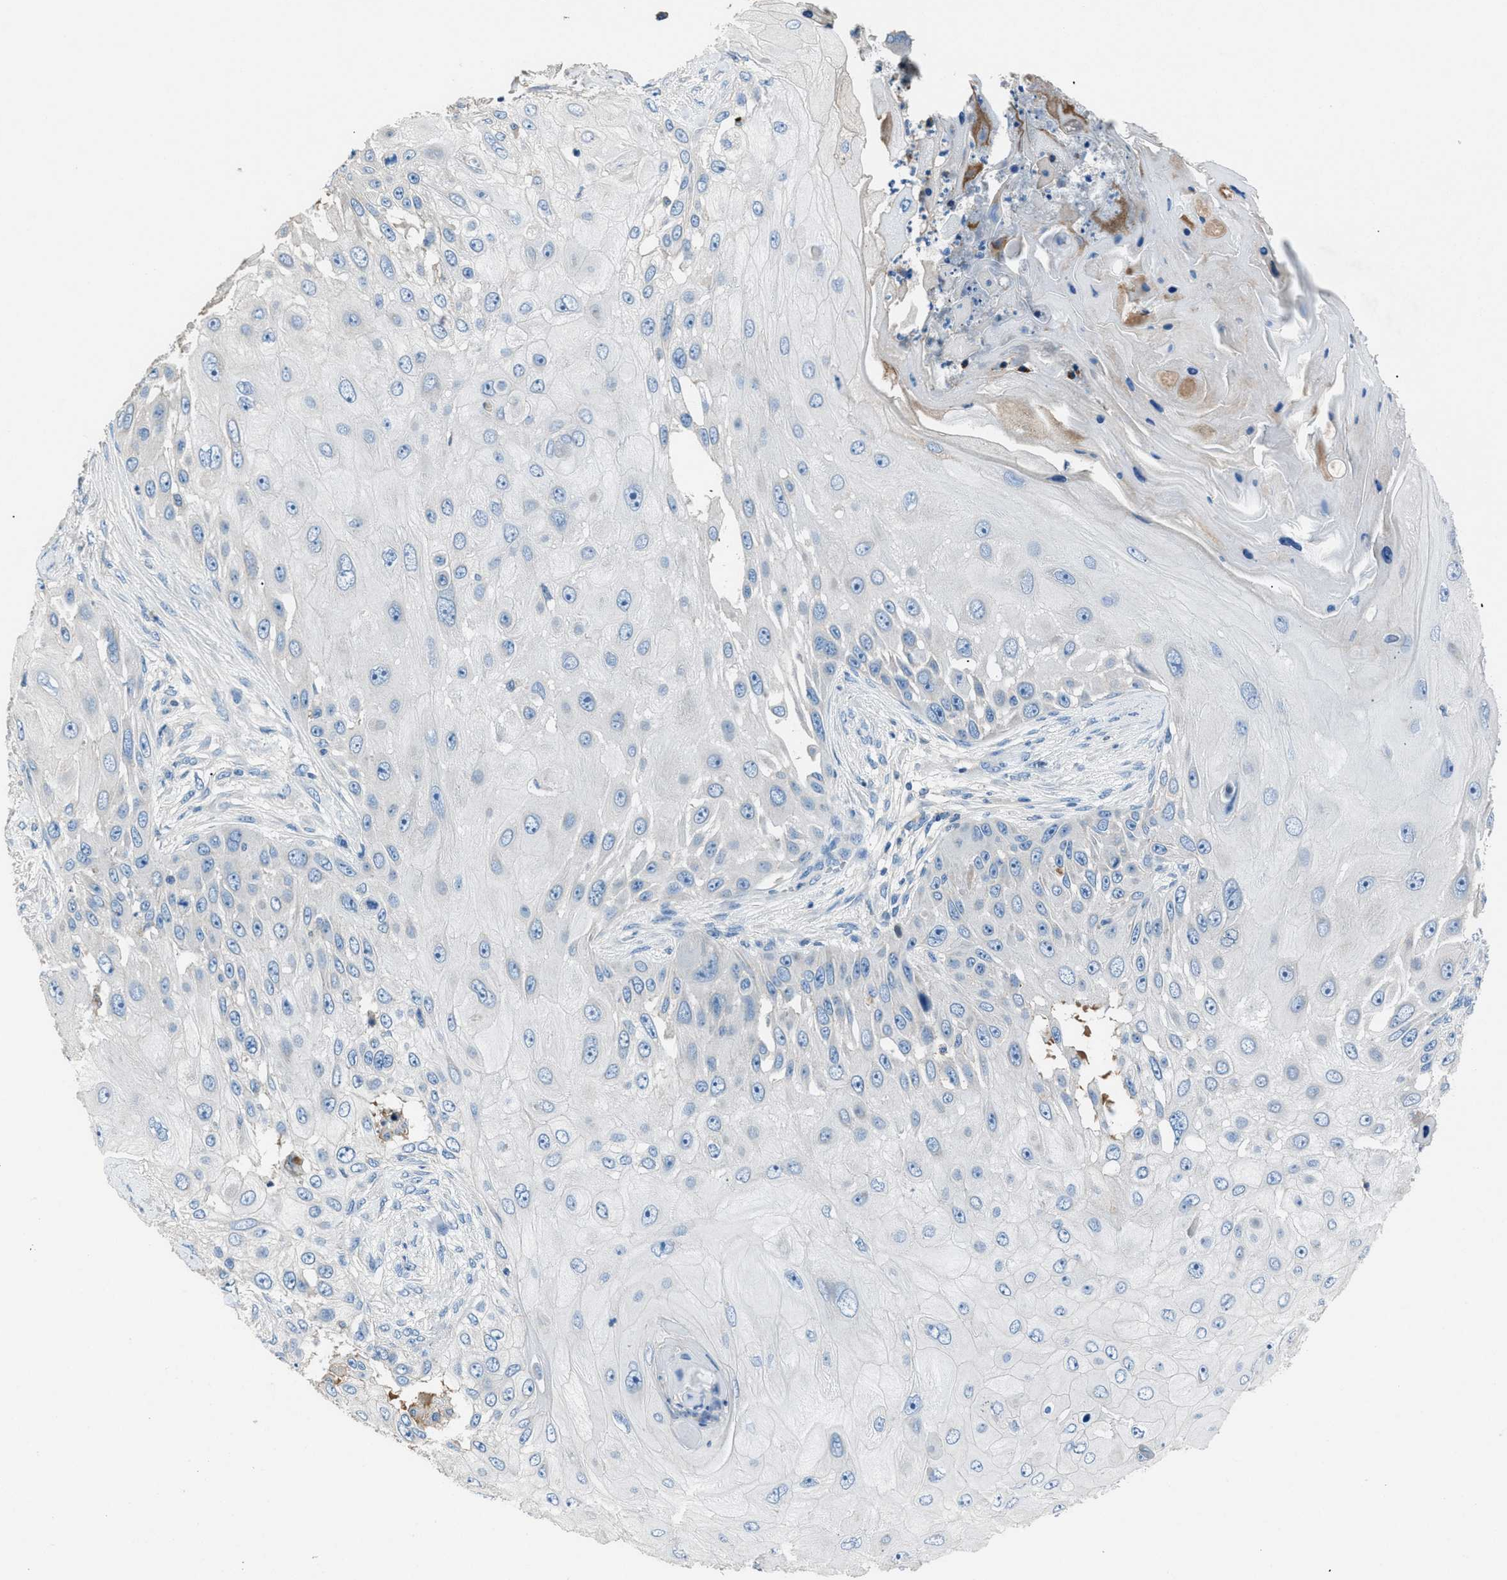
{"staining": {"intensity": "negative", "quantity": "none", "location": "none"}, "tissue": "skin cancer", "cell_type": "Tumor cells", "image_type": "cancer", "snomed": [{"axis": "morphology", "description": "Squamous cell carcinoma, NOS"}, {"axis": "topography", "description": "Skin"}], "caption": "Skin cancer stained for a protein using immunohistochemistry (IHC) demonstrates no staining tumor cells.", "gene": "SGCZ", "patient": {"sex": "female", "age": 44}}